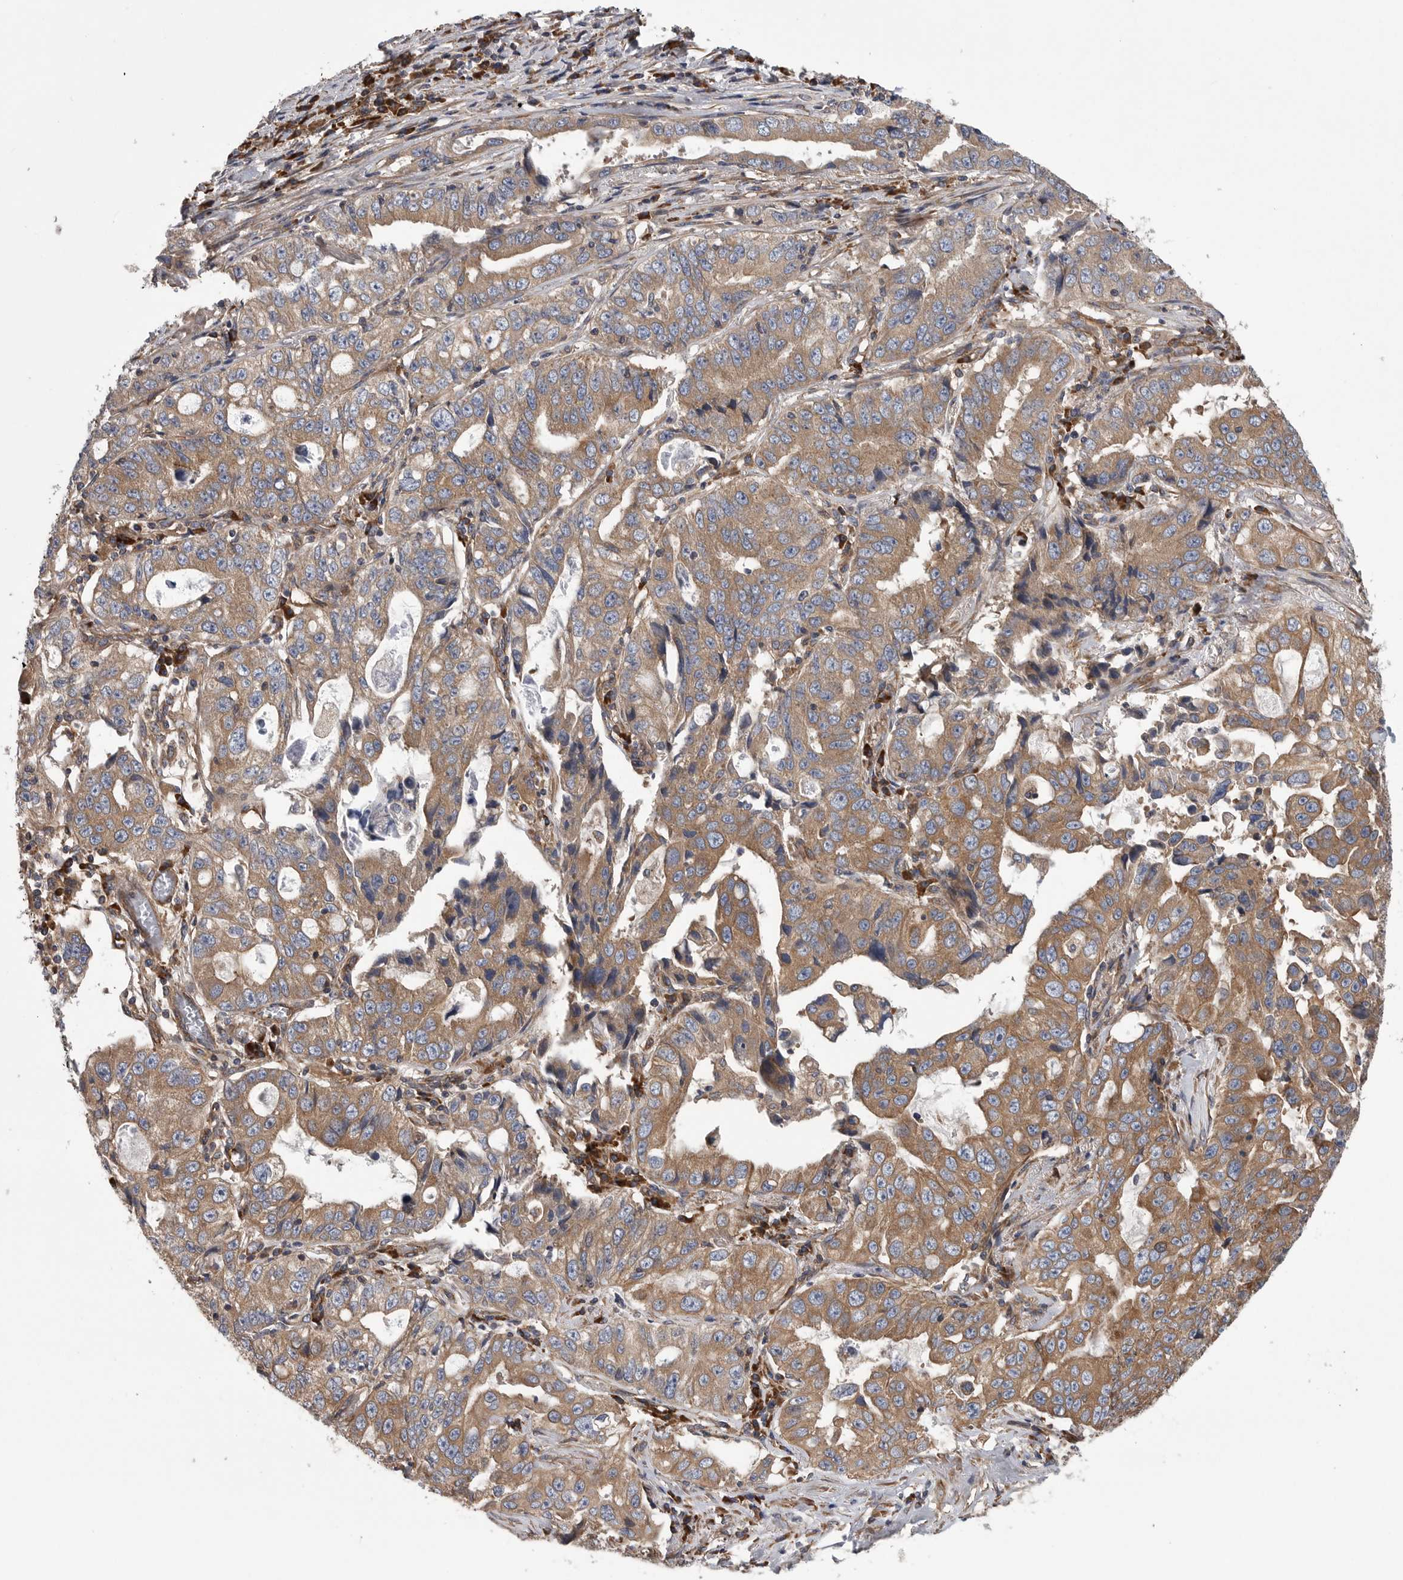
{"staining": {"intensity": "moderate", "quantity": ">75%", "location": "cytoplasmic/membranous"}, "tissue": "lung cancer", "cell_type": "Tumor cells", "image_type": "cancer", "snomed": [{"axis": "morphology", "description": "Adenocarcinoma, NOS"}, {"axis": "topography", "description": "Lung"}], "caption": "High-magnification brightfield microscopy of adenocarcinoma (lung) stained with DAB (brown) and counterstained with hematoxylin (blue). tumor cells exhibit moderate cytoplasmic/membranous staining is identified in approximately>75% of cells. The staining was performed using DAB, with brown indicating positive protein expression. Nuclei are stained blue with hematoxylin.", "gene": "OXR1", "patient": {"sex": "female", "age": 51}}